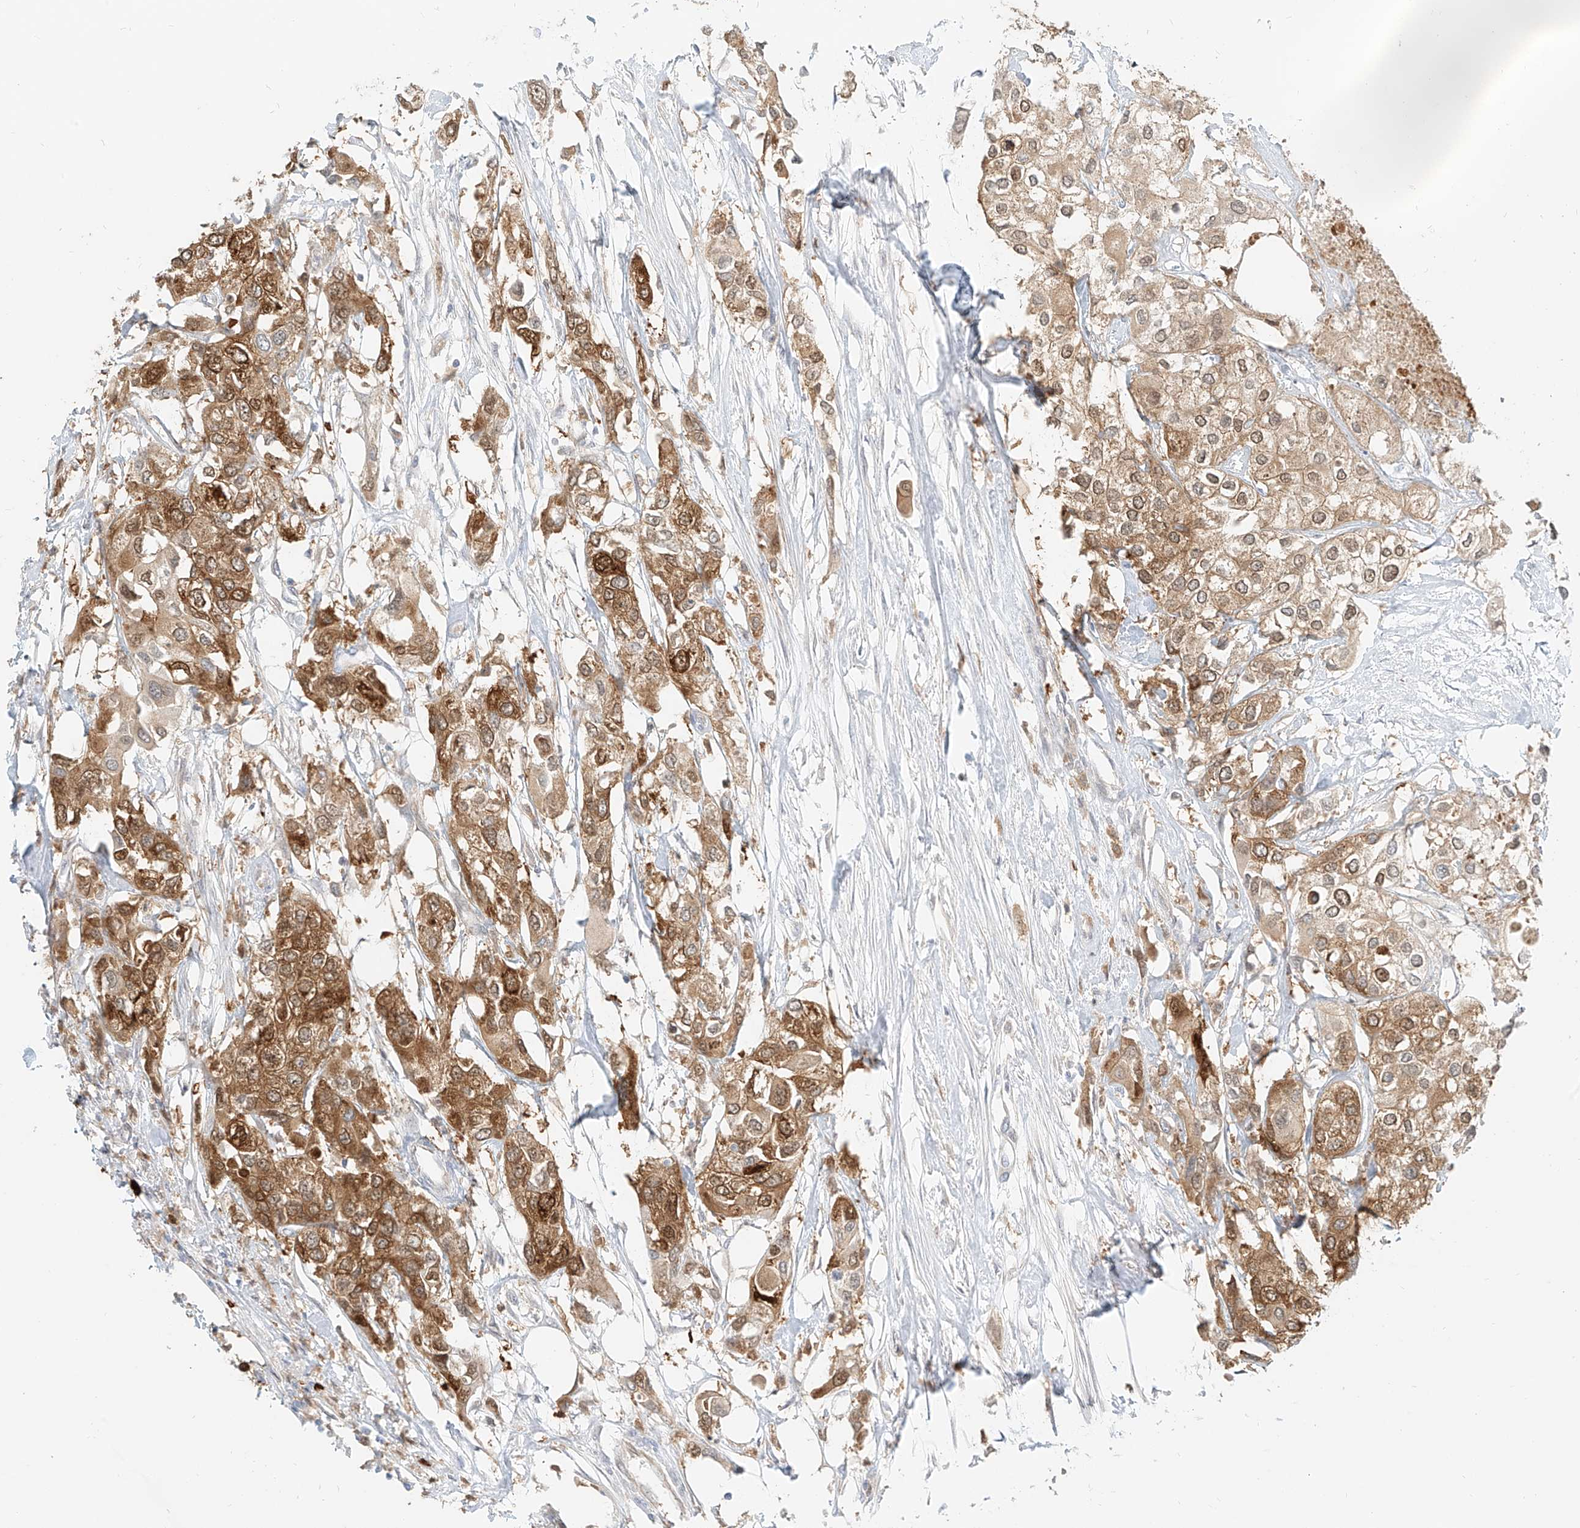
{"staining": {"intensity": "moderate", "quantity": ">75%", "location": "cytoplasmic/membranous"}, "tissue": "urothelial cancer", "cell_type": "Tumor cells", "image_type": "cancer", "snomed": [{"axis": "morphology", "description": "Urothelial carcinoma, High grade"}, {"axis": "topography", "description": "Urinary bladder"}], "caption": "Immunohistochemistry histopathology image of neoplastic tissue: high-grade urothelial carcinoma stained using immunohistochemistry (IHC) shows medium levels of moderate protein expression localized specifically in the cytoplasmic/membranous of tumor cells, appearing as a cytoplasmic/membranous brown color.", "gene": "PGD", "patient": {"sex": "male", "age": 64}}